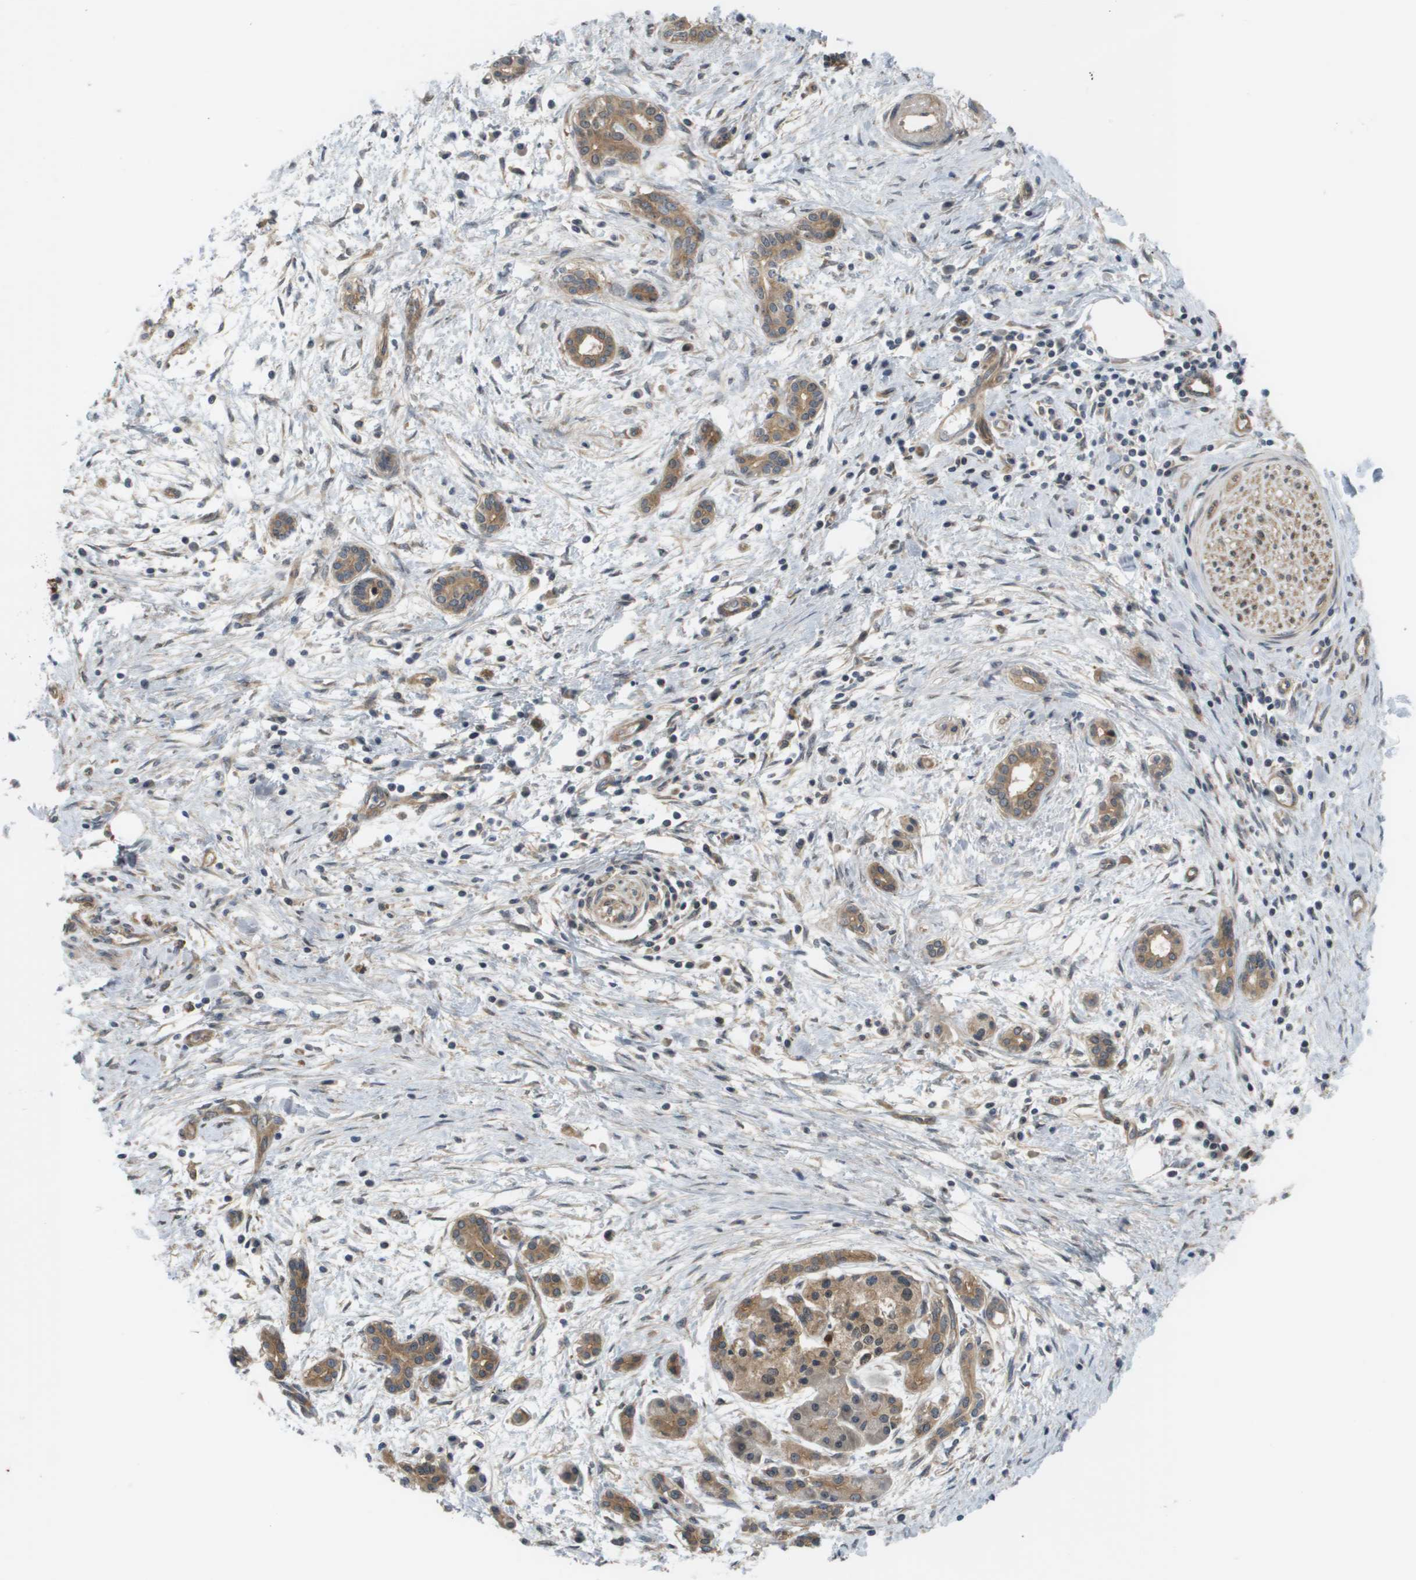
{"staining": {"intensity": "moderate", "quantity": ">75%", "location": "cytoplasmic/membranous"}, "tissue": "pancreatic cancer", "cell_type": "Tumor cells", "image_type": "cancer", "snomed": [{"axis": "morphology", "description": "Adenocarcinoma, NOS"}, {"axis": "topography", "description": "Pancreas"}], "caption": "Moderate cytoplasmic/membranous staining for a protein is appreciated in about >75% of tumor cells of adenocarcinoma (pancreatic) using immunohistochemistry (IHC).", "gene": "CTPS2", "patient": {"sex": "female", "age": 70}}